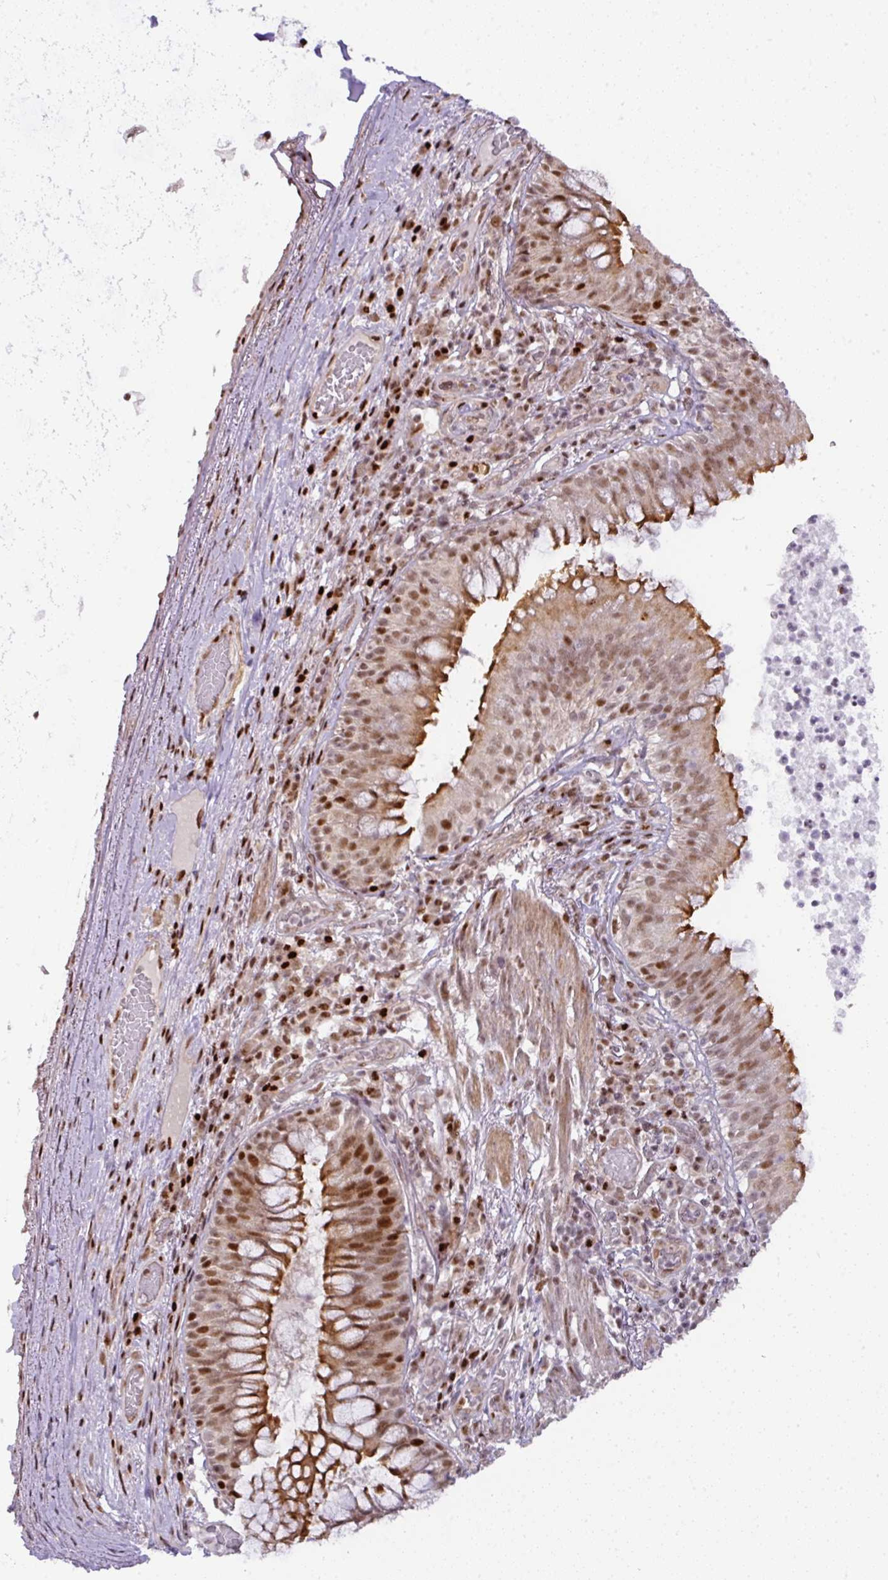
{"staining": {"intensity": "strong", "quantity": ">75%", "location": "cytoplasmic/membranous,nuclear"}, "tissue": "bronchus", "cell_type": "Respiratory epithelial cells", "image_type": "normal", "snomed": [{"axis": "morphology", "description": "Normal tissue, NOS"}, {"axis": "topography", "description": "Cartilage tissue"}, {"axis": "topography", "description": "Bronchus"}], "caption": "This is a micrograph of immunohistochemistry staining of benign bronchus, which shows strong staining in the cytoplasmic/membranous,nuclear of respiratory epithelial cells.", "gene": "MYSM1", "patient": {"sex": "male", "age": 56}}